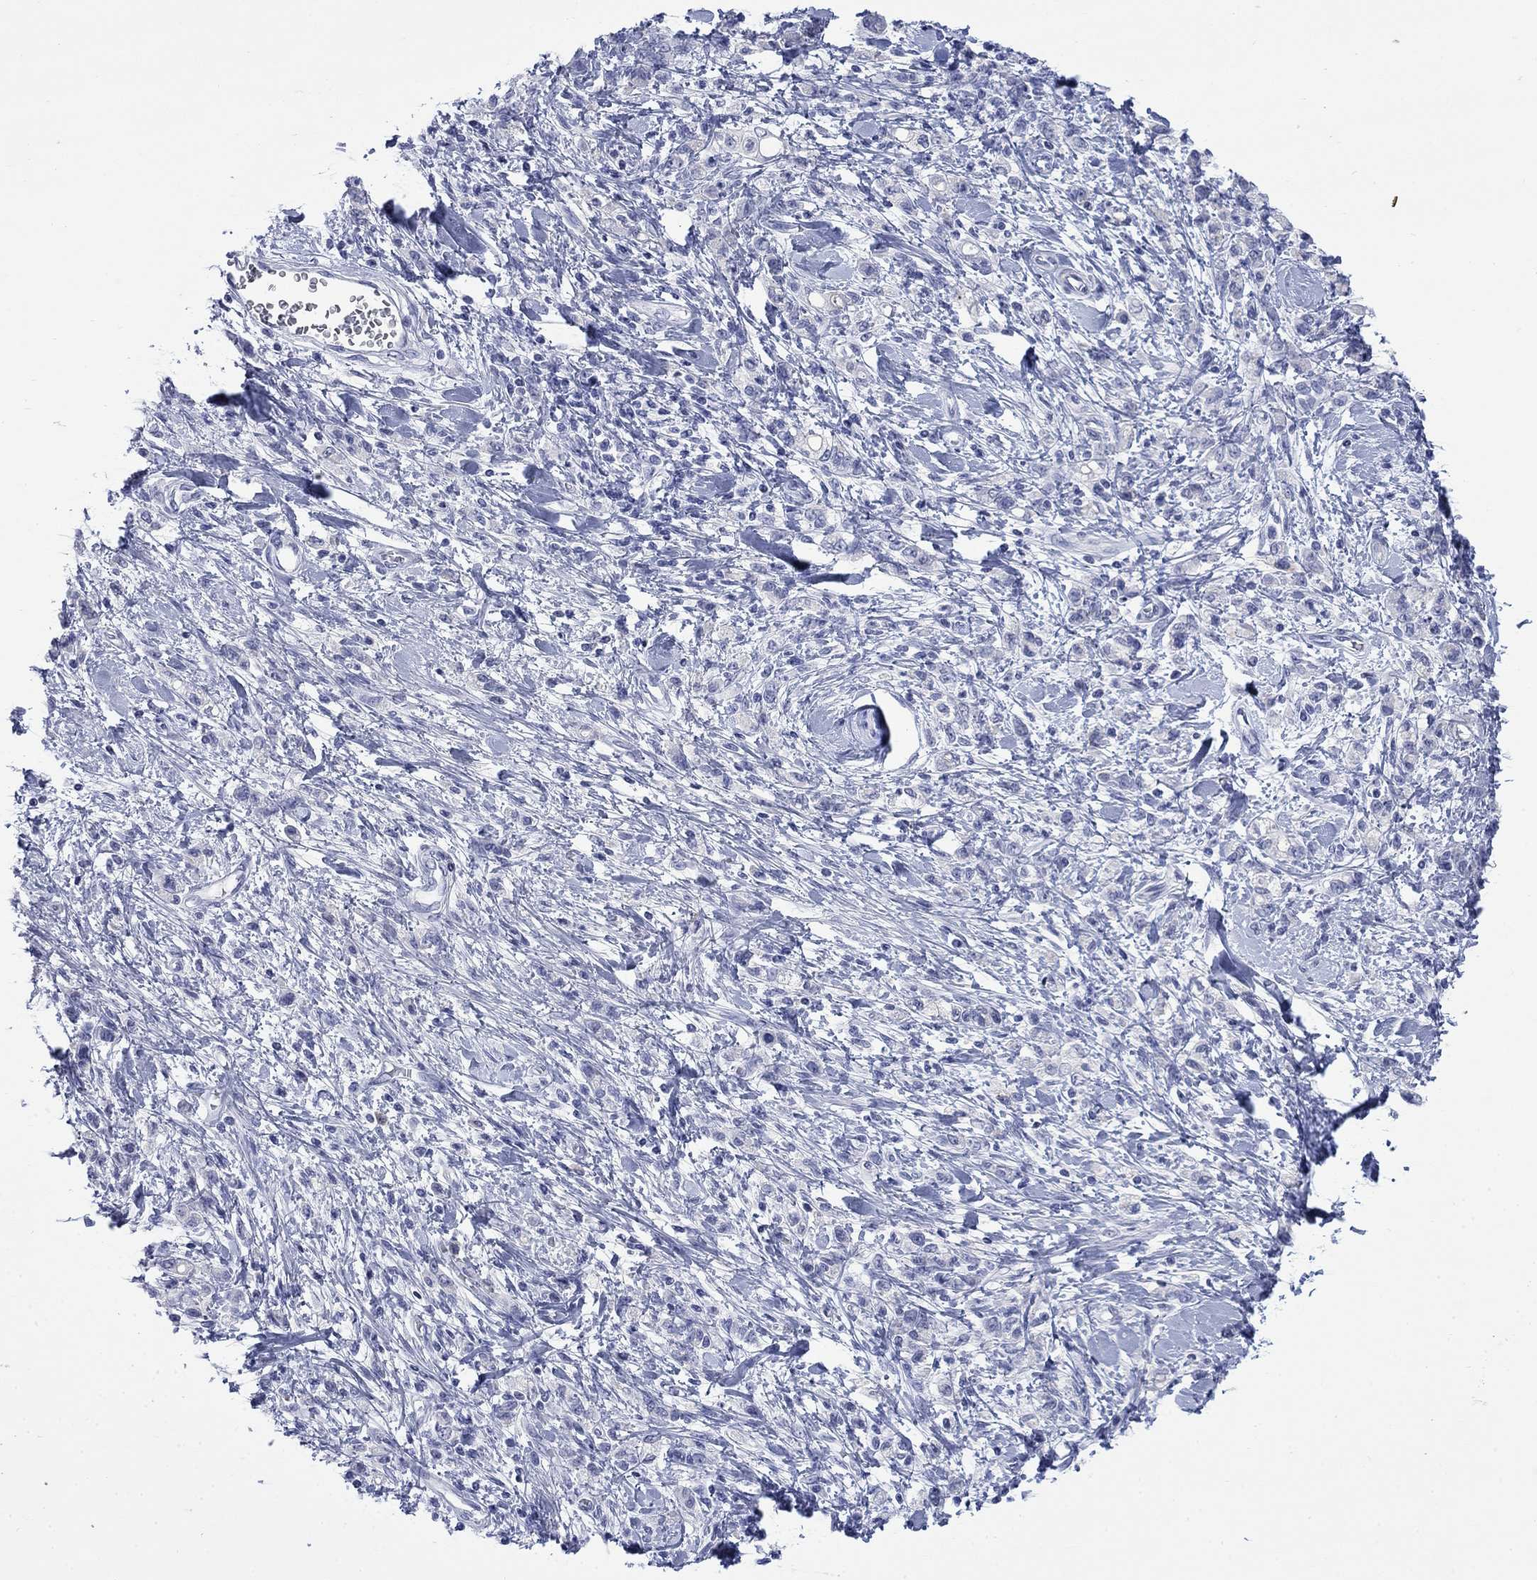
{"staining": {"intensity": "negative", "quantity": "none", "location": "none"}, "tissue": "stomach cancer", "cell_type": "Tumor cells", "image_type": "cancer", "snomed": [{"axis": "morphology", "description": "Adenocarcinoma, NOS"}, {"axis": "topography", "description": "Stomach"}], "caption": "Adenocarcinoma (stomach) was stained to show a protein in brown. There is no significant positivity in tumor cells.", "gene": "IGF2BP3", "patient": {"sex": "male", "age": 77}}